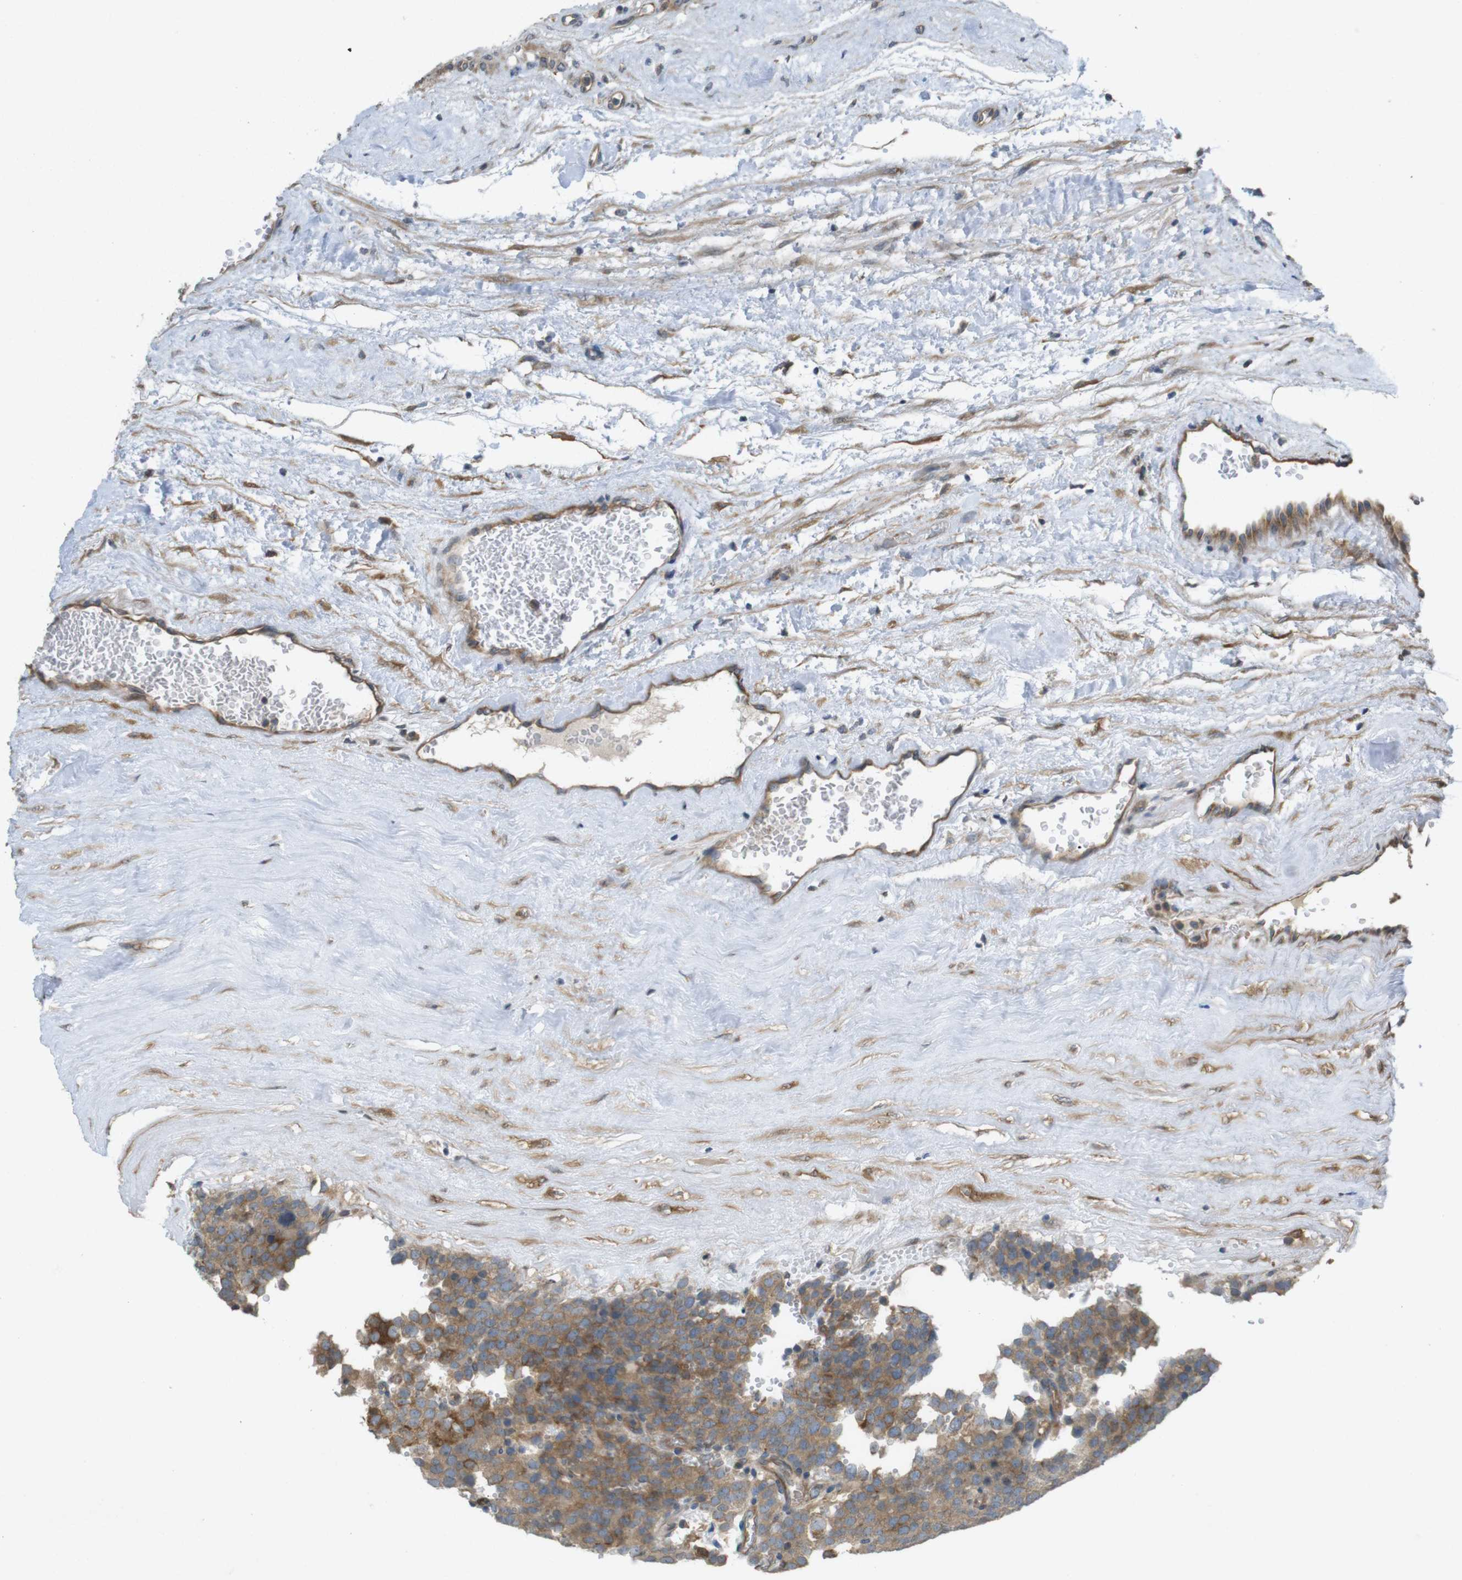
{"staining": {"intensity": "moderate", "quantity": ">75%", "location": "cytoplasmic/membranous"}, "tissue": "testis cancer", "cell_type": "Tumor cells", "image_type": "cancer", "snomed": [{"axis": "morphology", "description": "Normal tissue, NOS"}, {"axis": "morphology", "description": "Seminoma, NOS"}, {"axis": "topography", "description": "Testis"}], "caption": "Immunohistochemical staining of human testis cancer (seminoma) displays medium levels of moderate cytoplasmic/membranous positivity in approximately >75% of tumor cells. (brown staining indicates protein expression, while blue staining denotes nuclei).", "gene": "KIF5B", "patient": {"sex": "male", "age": 71}}